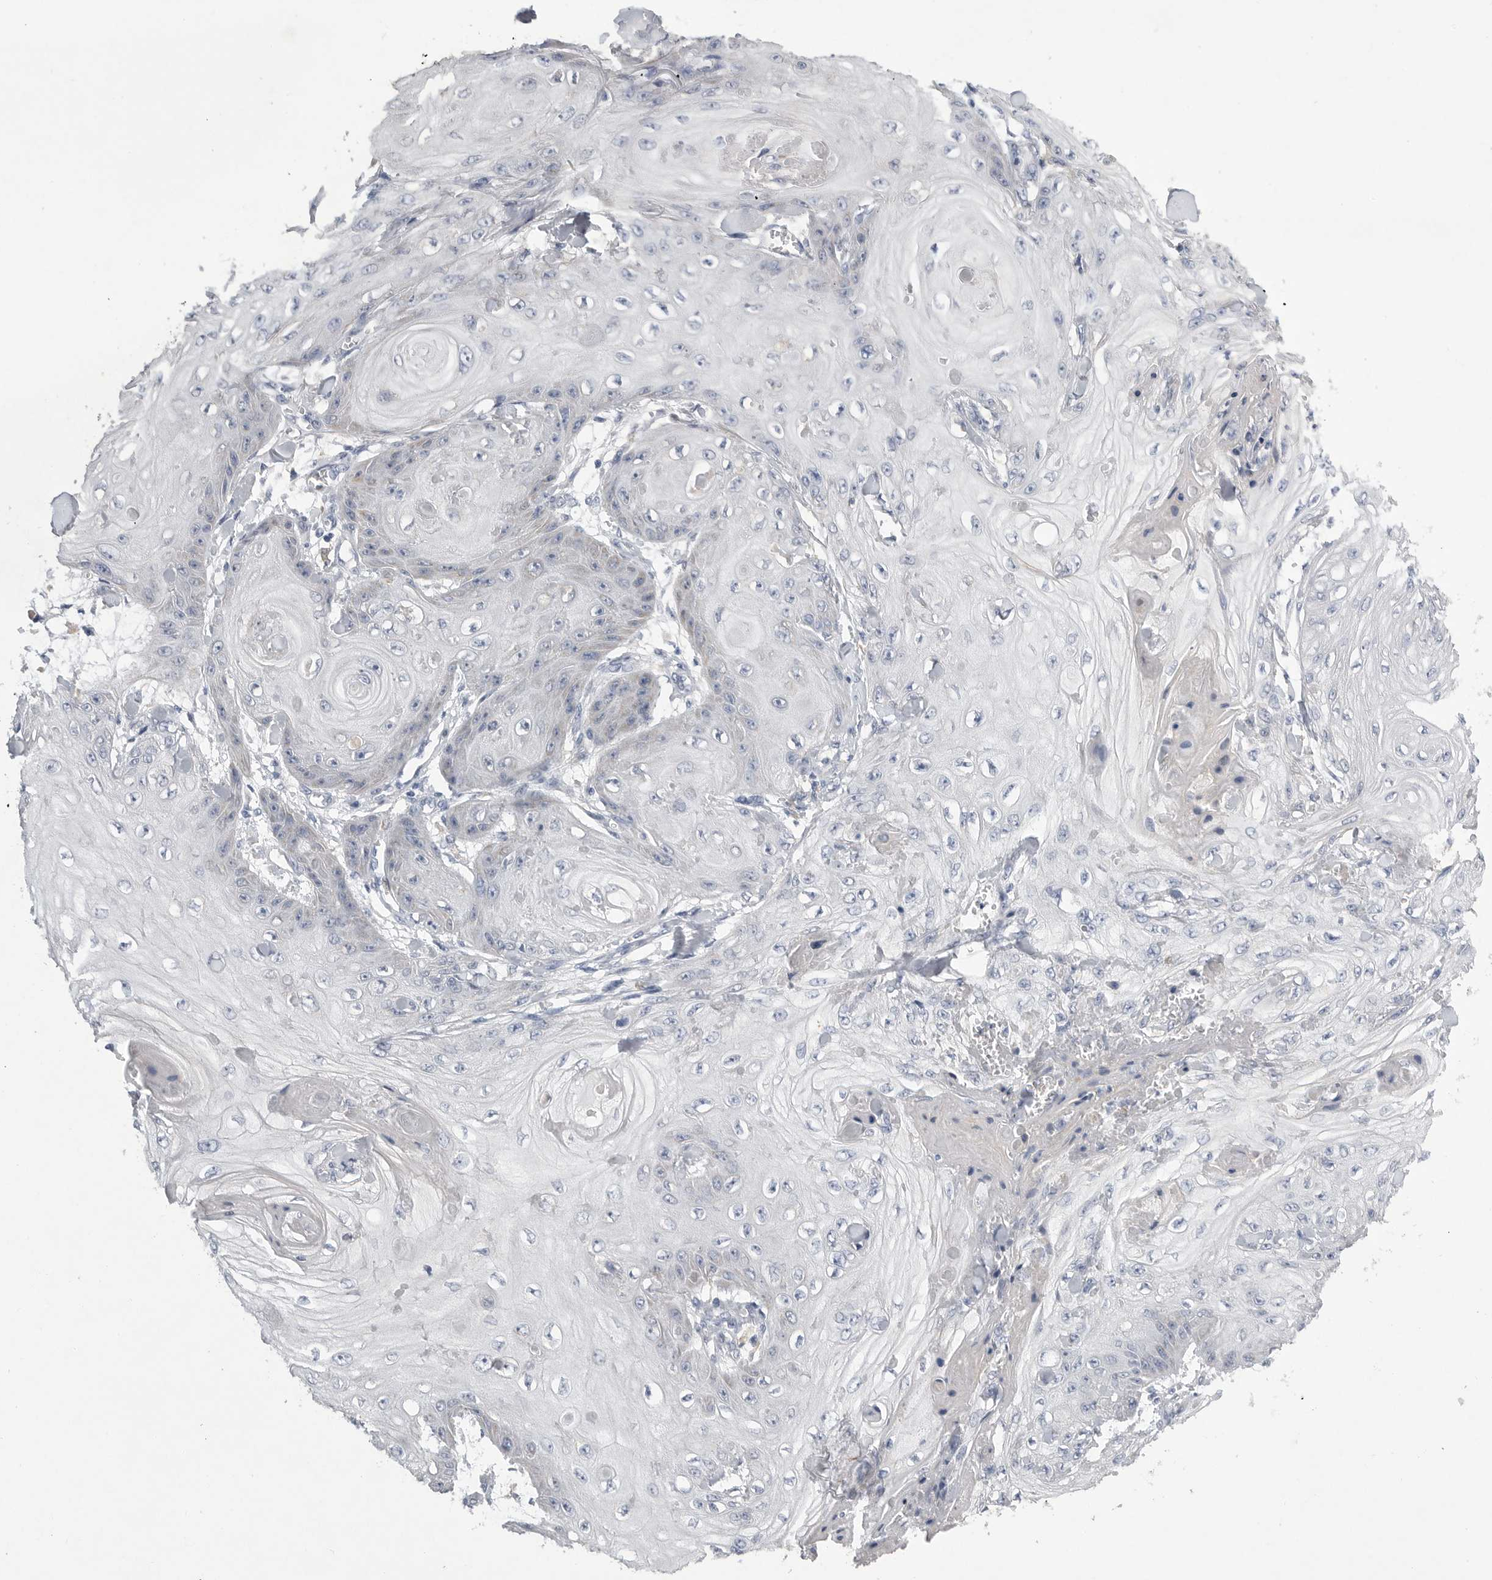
{"staining": {"intensity": "negative", "quantity": "none", "location": "none"}, "tissue": "skin cancer", "cell_type": "Tumor cells", "image_type": "cancer", "snomed": [{"axis": "morphology", "description": "Squamous cell carcinoma, NOS"}, {"axis": "topography", "description": "Skin"}], "caption": "A histopathology image of squamous cell carcinoma (skin) stained for a protein exhibits no brown staining in tumor cells.", "gene": "EDEM3", "patient": {"sex": "male", "age": 74}}